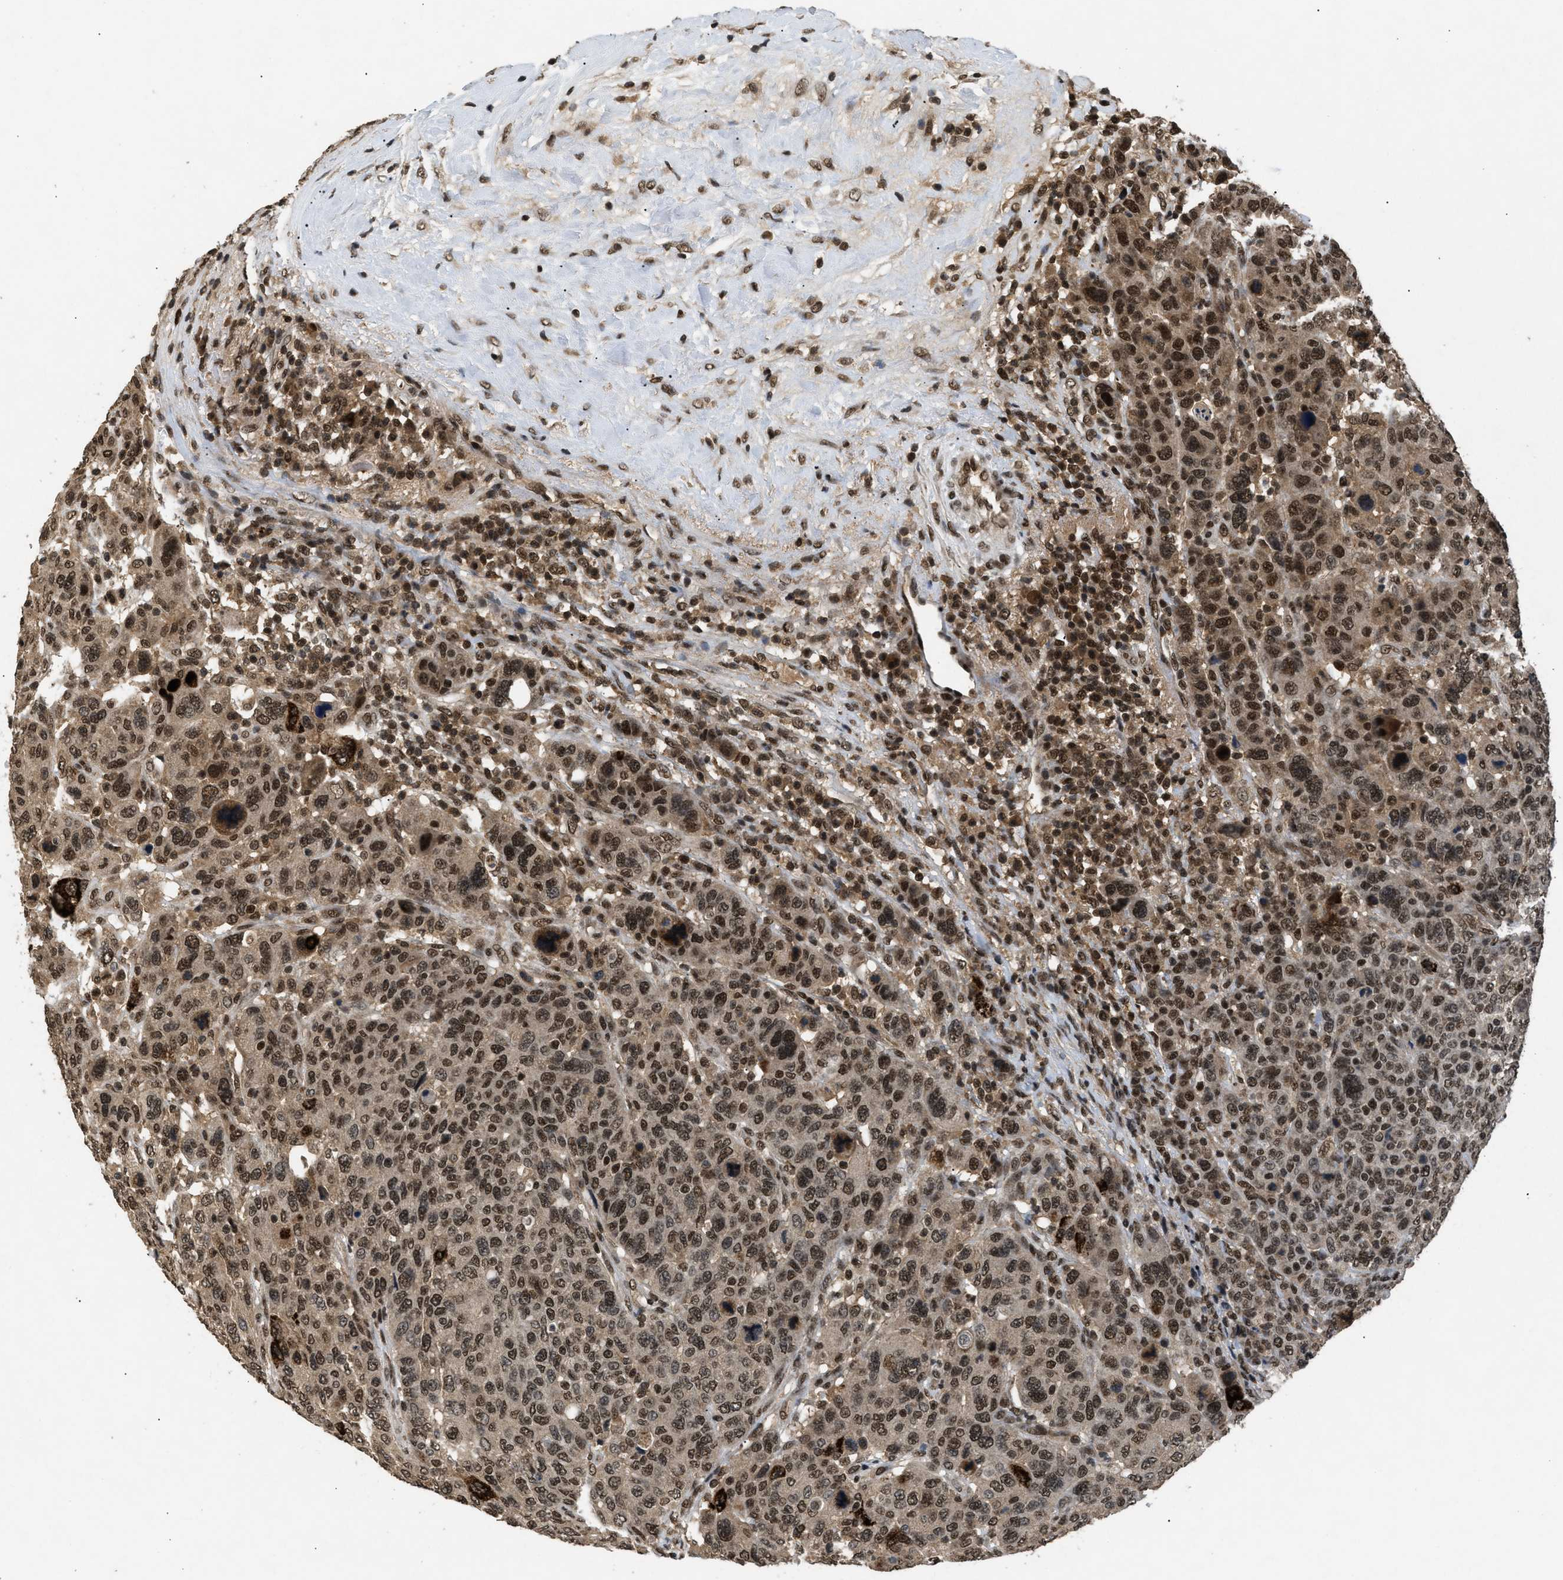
{"staining": {"intensity": "strong", "quantity": ">75%", "location": "cytoplasmic/membranous,nuclear"}, "tissue": "breast cancer", "cell_type": "Tumor cells", "image_type": "cancer", "snomed": [{"axis": "morphology", "description": "Duct carcinoma"}, {"axis": "topography", "description": "Breast"}], "caption": "This image displays IHC staining of human breast intraductal carcinoma, with high strong cytoplasmic/membranous and nuclear staining in approximately >75% of tumor cells.", "gene": "RBM5", "patient": {"sex": "female", "age": 37}}